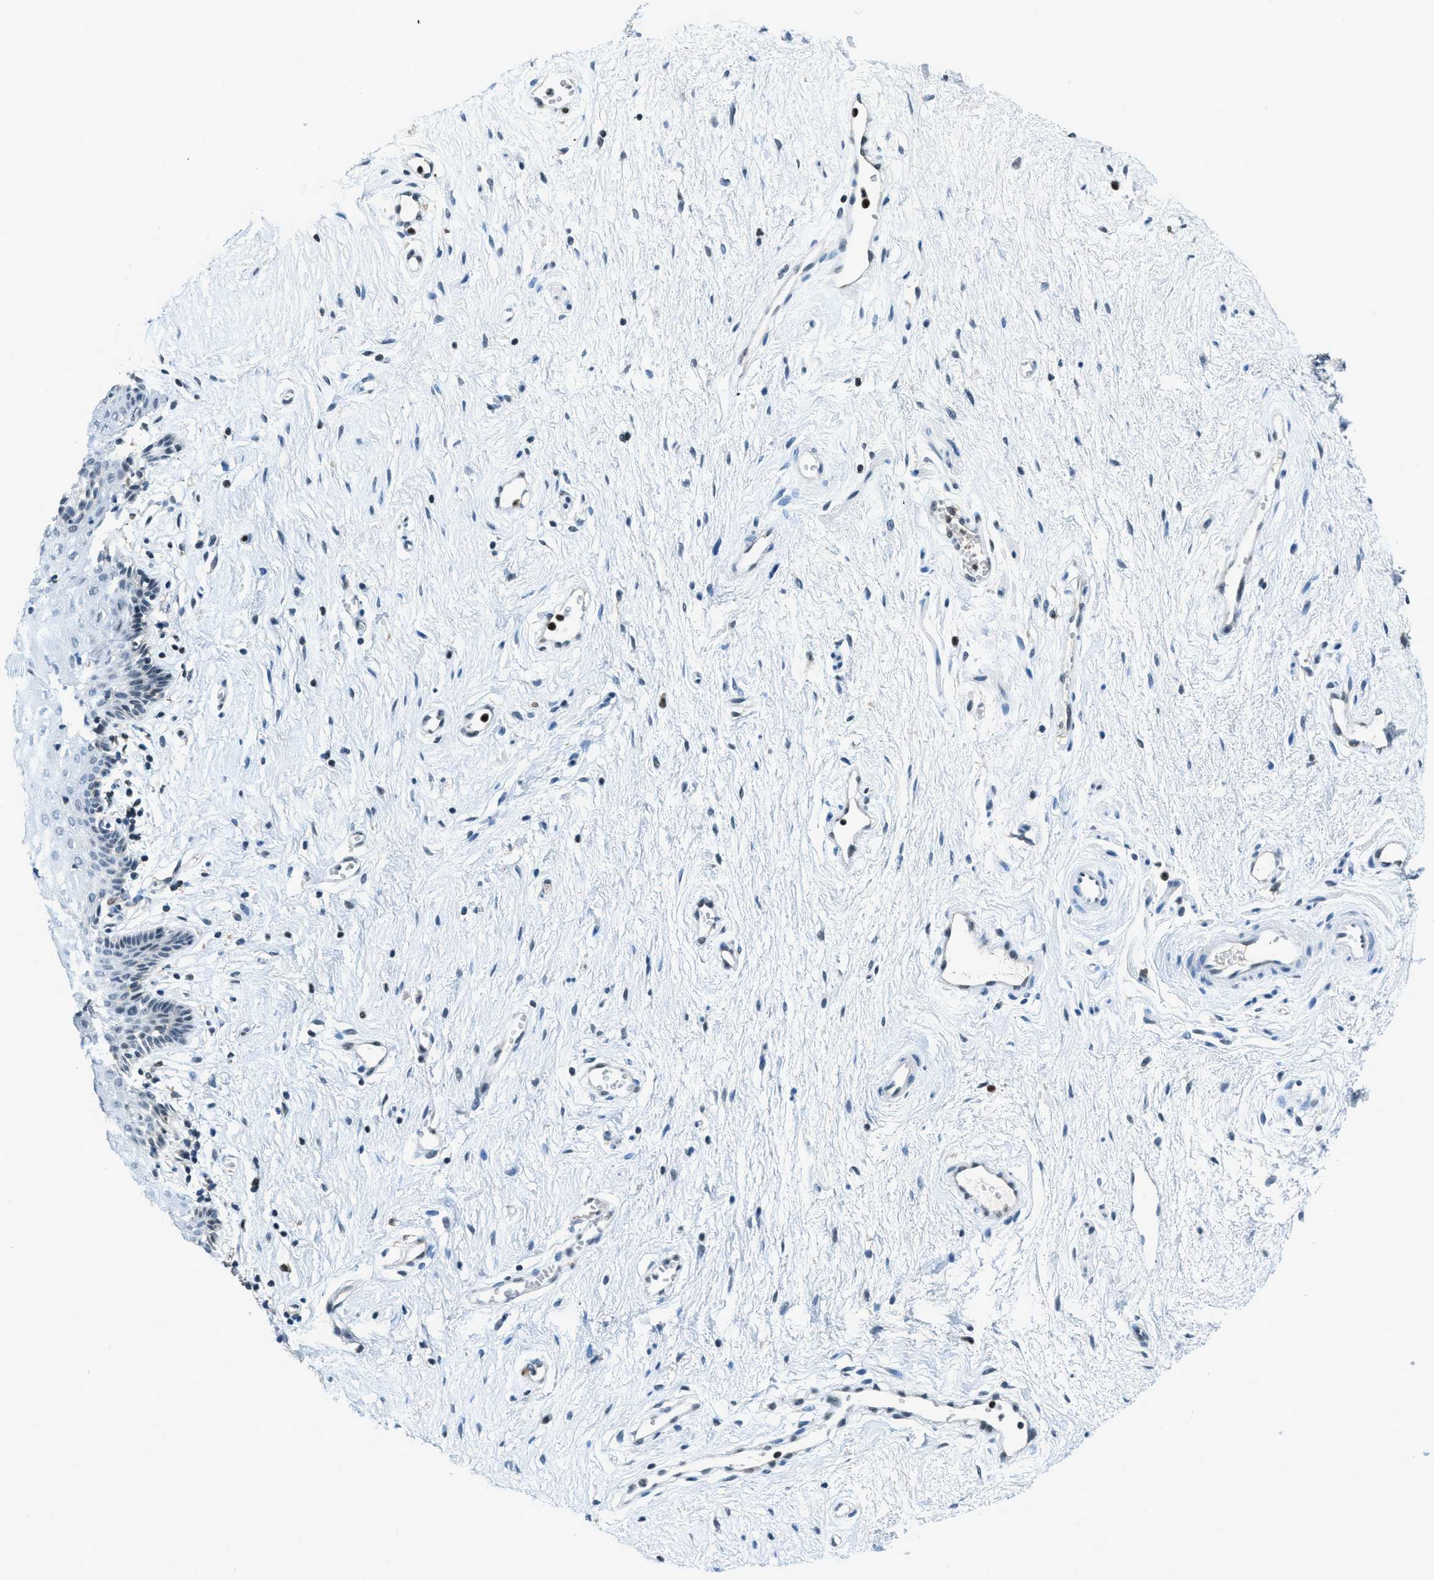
{"staining": {"intensity": "moderate", "quantity": "<25%", "location": "nuclear"}, "tissue": "vagina", "cell_type": "Squamous epithelial cells", "image_type": "normal", "snomed": [{"axis": "morphology", "description": "Normal tissue, NOS"}, {"axis": "topography", "description": "Vagina"}], "caption": "An image of human vagina stained for a protein reveals moderate nuclear brown staining in squamous epithelial cells. Immunohistochemistry (ihc) stains the protein in brown and the nuclei are stained blue.", "gene": "OGFR", "patient": {"sex": "female", "age": 44}}